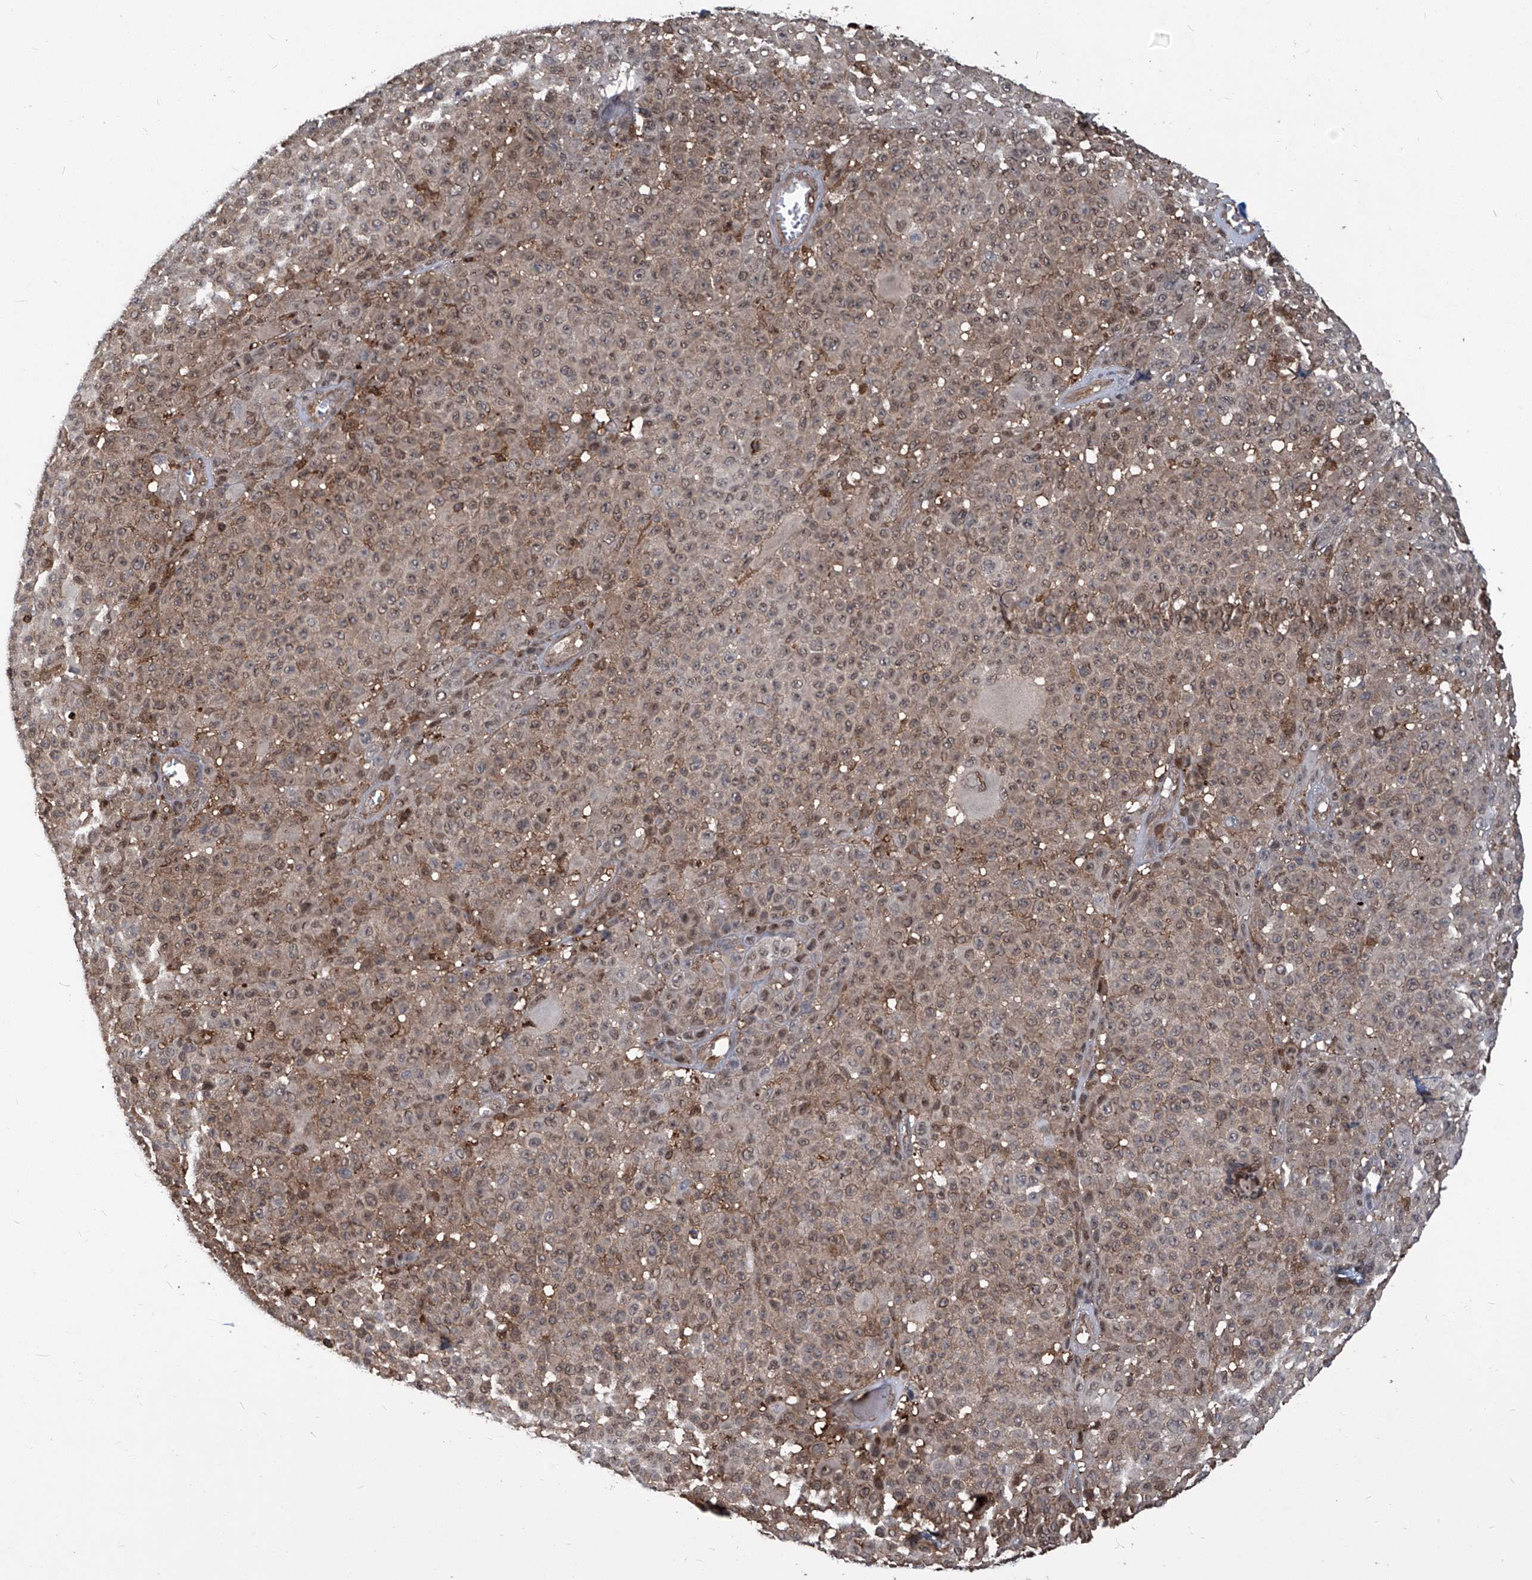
{"staining": {"intensity": "moderate", "quantity": "<25%", "location": "cytoplasmic/membranous,nuclear"}, "tissue": "melanoma", "cell_type": "Tumor cells", "image_type": "cancer", "snomed": [{"axis": "morphology", "description": "Malignant melanoma, NOS"}, {"axis": "topography", "description": "Skin"}], "caption": "Tumor cells reveal low levels of moderate cytoplasmic/membranous and nuclear staining in approximately <25% of cells in human malignant melanoma.", "gene": "PSMB1", "patient": {"sex": "female", "age": 94}}